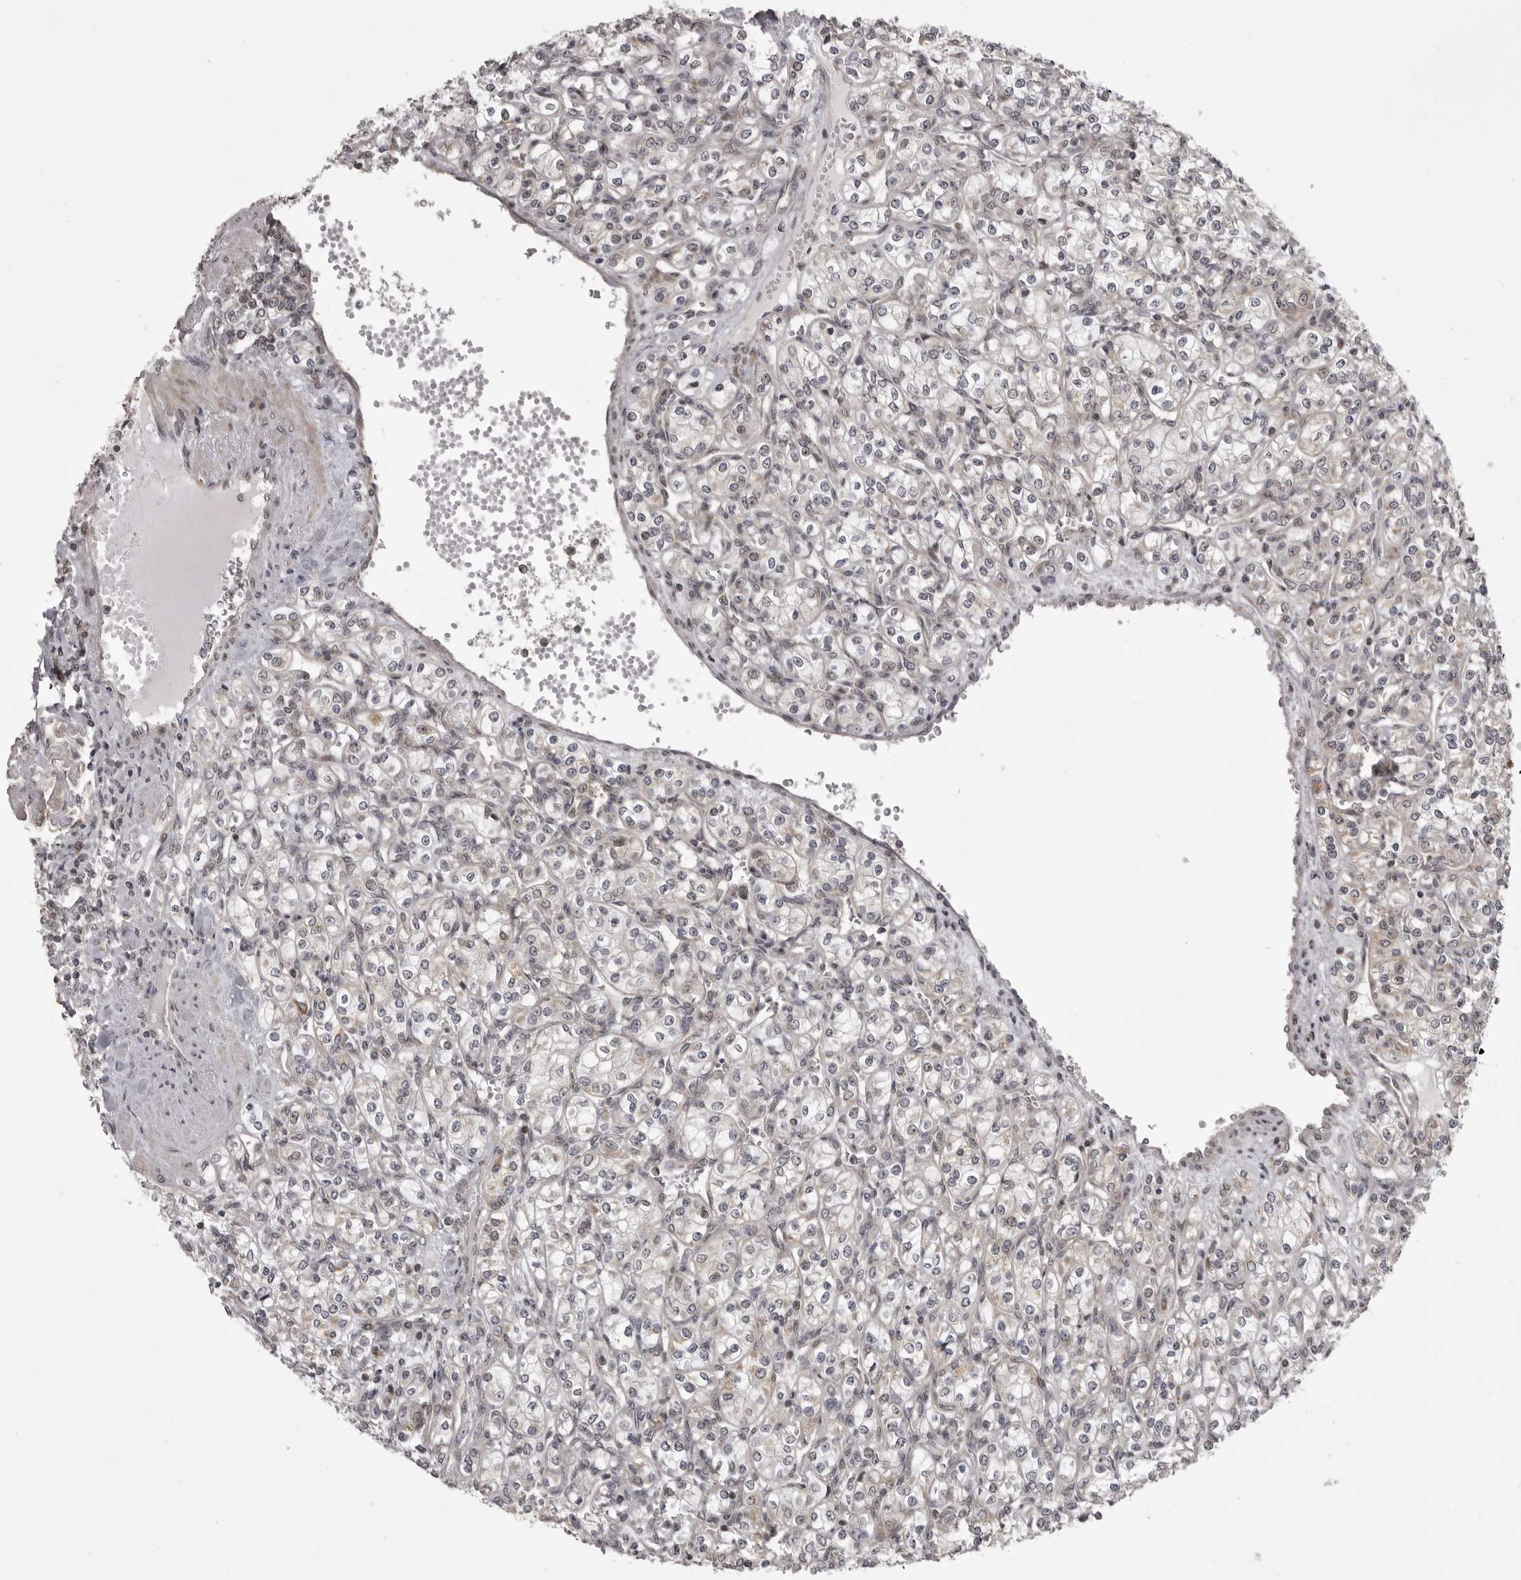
{"staining": {"intensity": "negative", "quantity": "none", "location": "none"}, "tissue": "renal cancer", "cell_type": "Tumor cells", "image_type": "cancer", "snomed": [{"axis": "morphology", "description": "Adenocarcinoma, NOS"}, {"axis": "topography", "description": "Kidney"}], "caption": "Tumor cells are negative for brown protein staining in renal cancer (adenocarcinoma).", "gene": "C1orf109", "patient": {"sex": "male", "age": 77}}